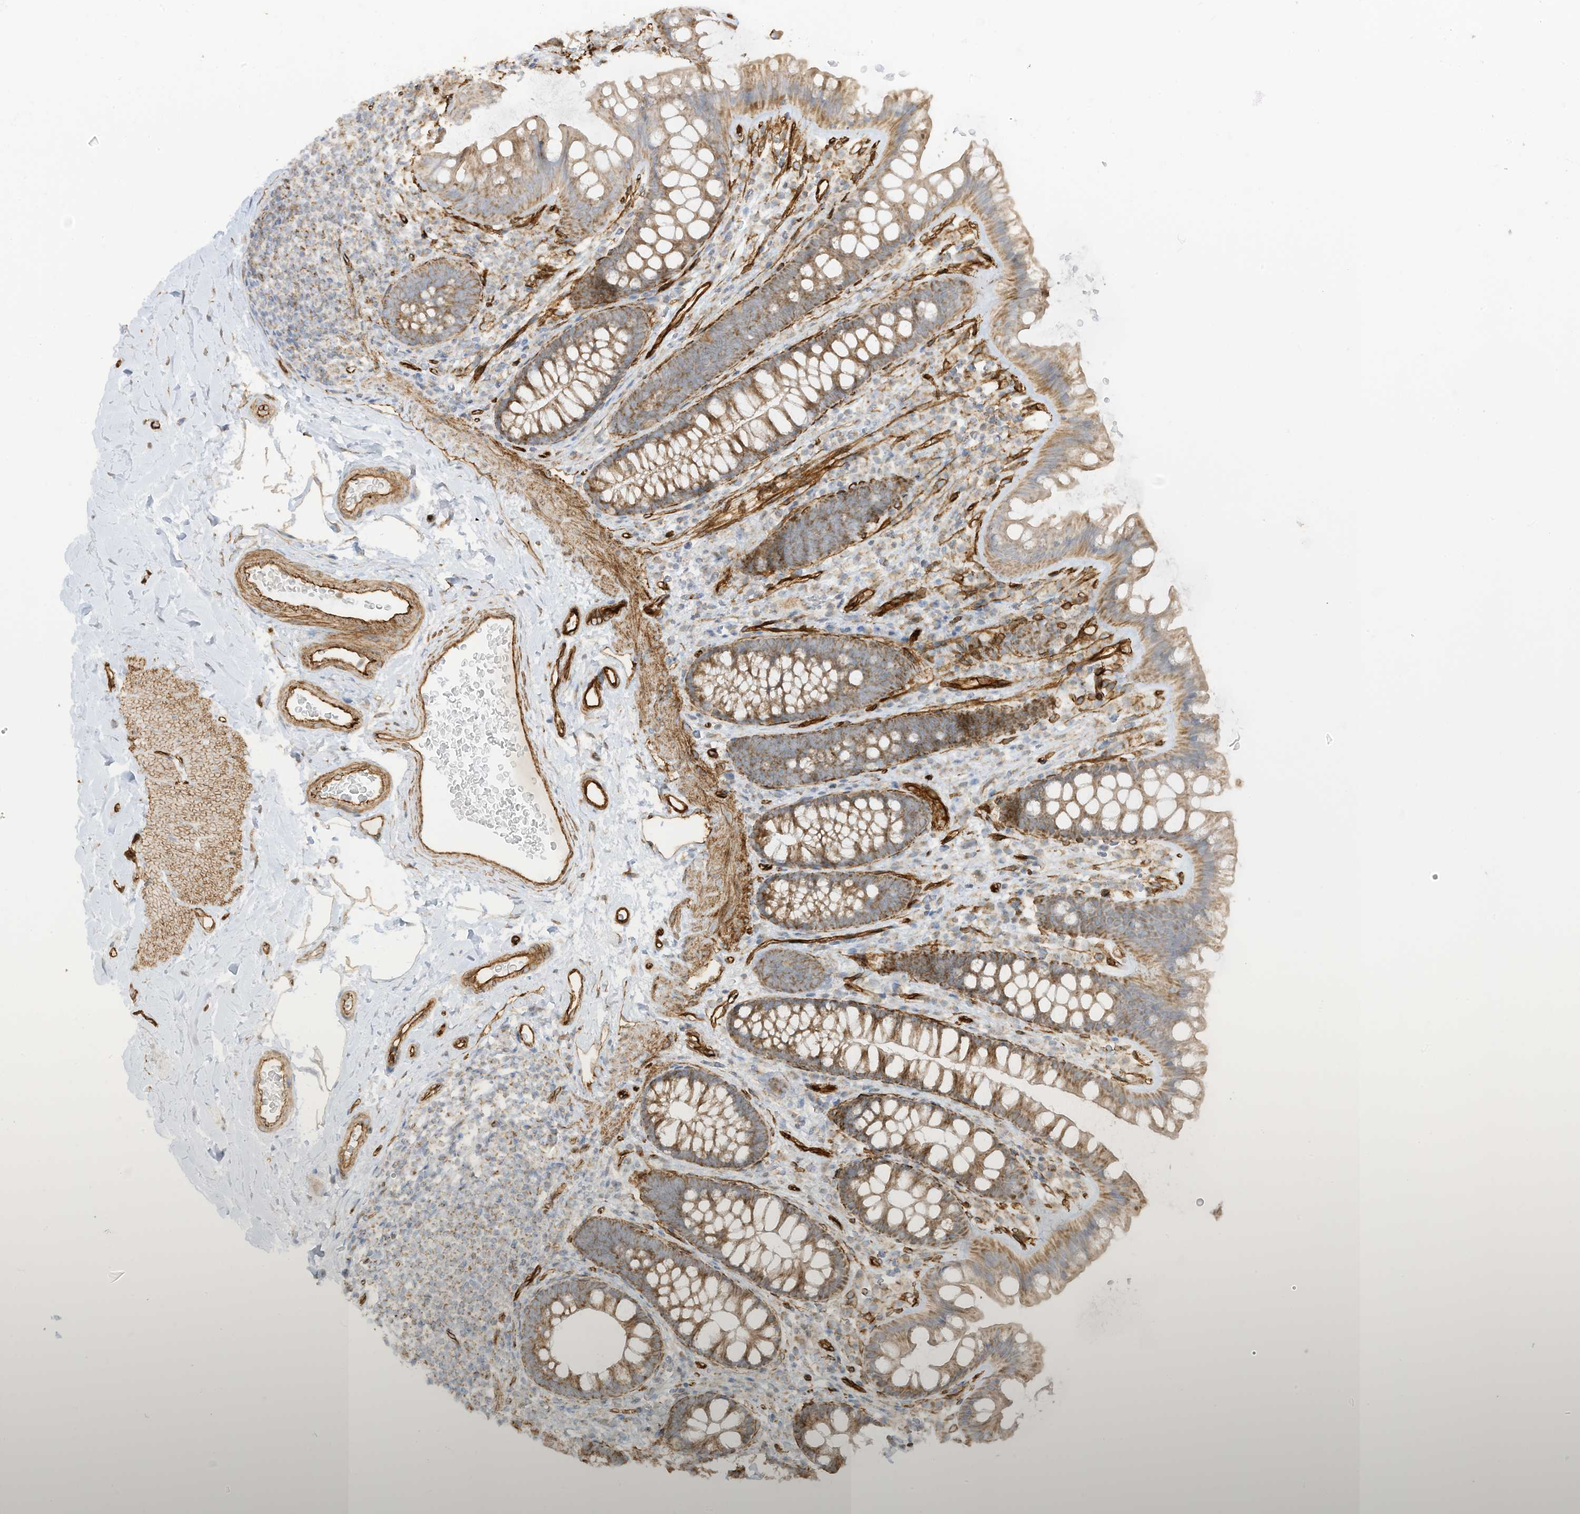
{"staining": {"intensity": "strong", "quantity": ">75%", "location": "cytoplasmic/membranous"}, "tissue": "colon", "cell_type": "Endothelial cells", "image_type": "normal", "snomed": [{"axis": "morphology", "description": "Normal tissue, NOS"}, {"axis": "topography", "description": "Colon"}], "caption": "Immunohistochemistry (DAB (3,3'-diaminobenzidine)) staining of benign human colon reveals strong cytoplasmic/membranous protein expression in about >75% of endothelial cells. (IHC, brightfield microscopy, high magnification).", "gene": "ABCB7", "patient": {"sex": "female", "age": 62}}